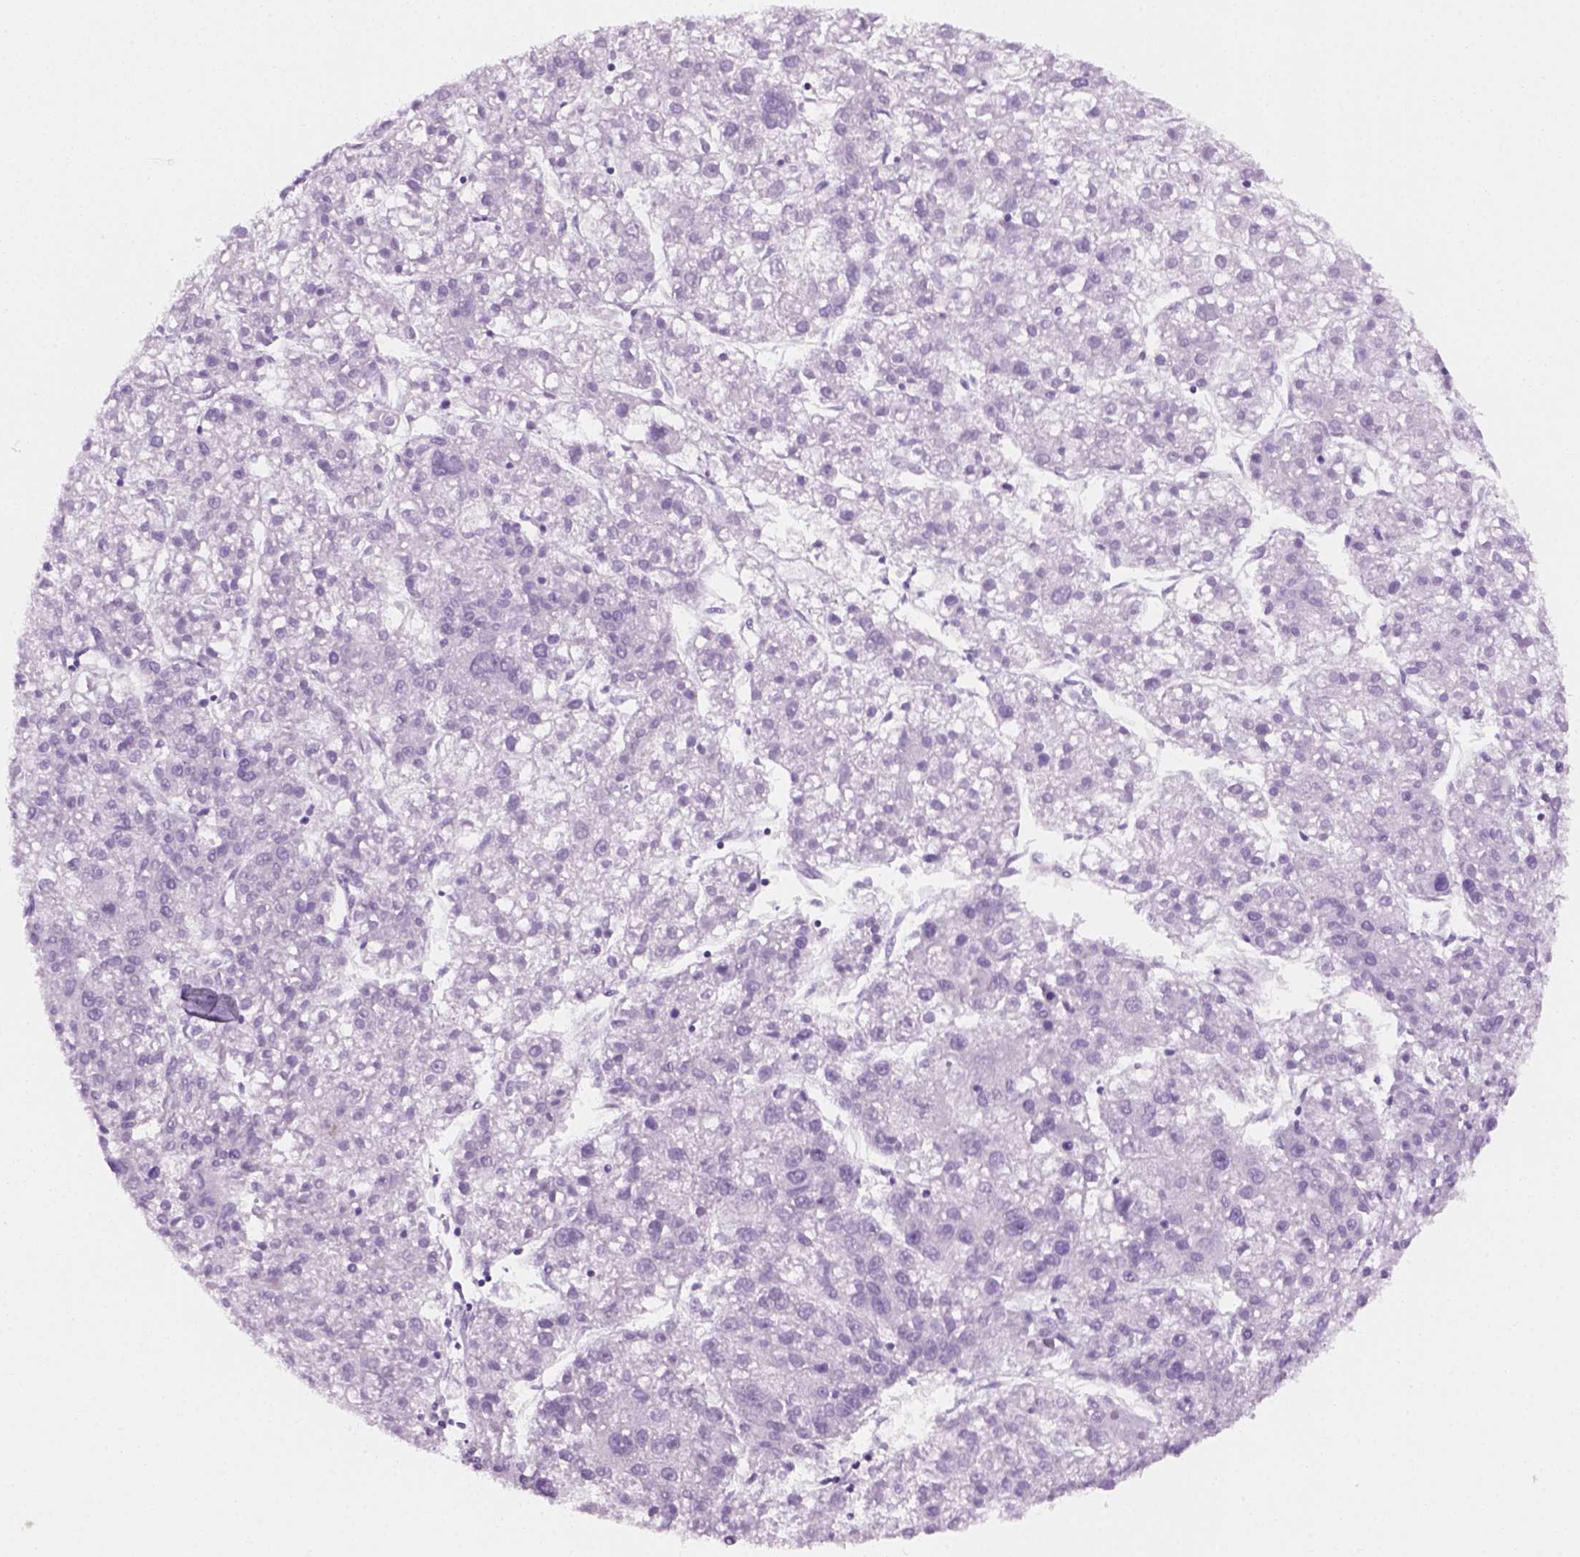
{"staining": {"intensity": "negative", "quantity": "none", "location": "none"}, "tissue": "liver cancer", "cell_type": "Tumor cells", "image_type": "cancer", "snomed": [{"axis": "morphology", "description": "Carcinoma, Hepatocellular, NOS"}, {"axis": "topography", "description": "Liver"}], "caption": "The photomicrograph exhibits no staining of tumor cells in hepatocellular carcinoma (liver).", "gene": "AQP3", "patient": {"sex": "male", "age": 56}}